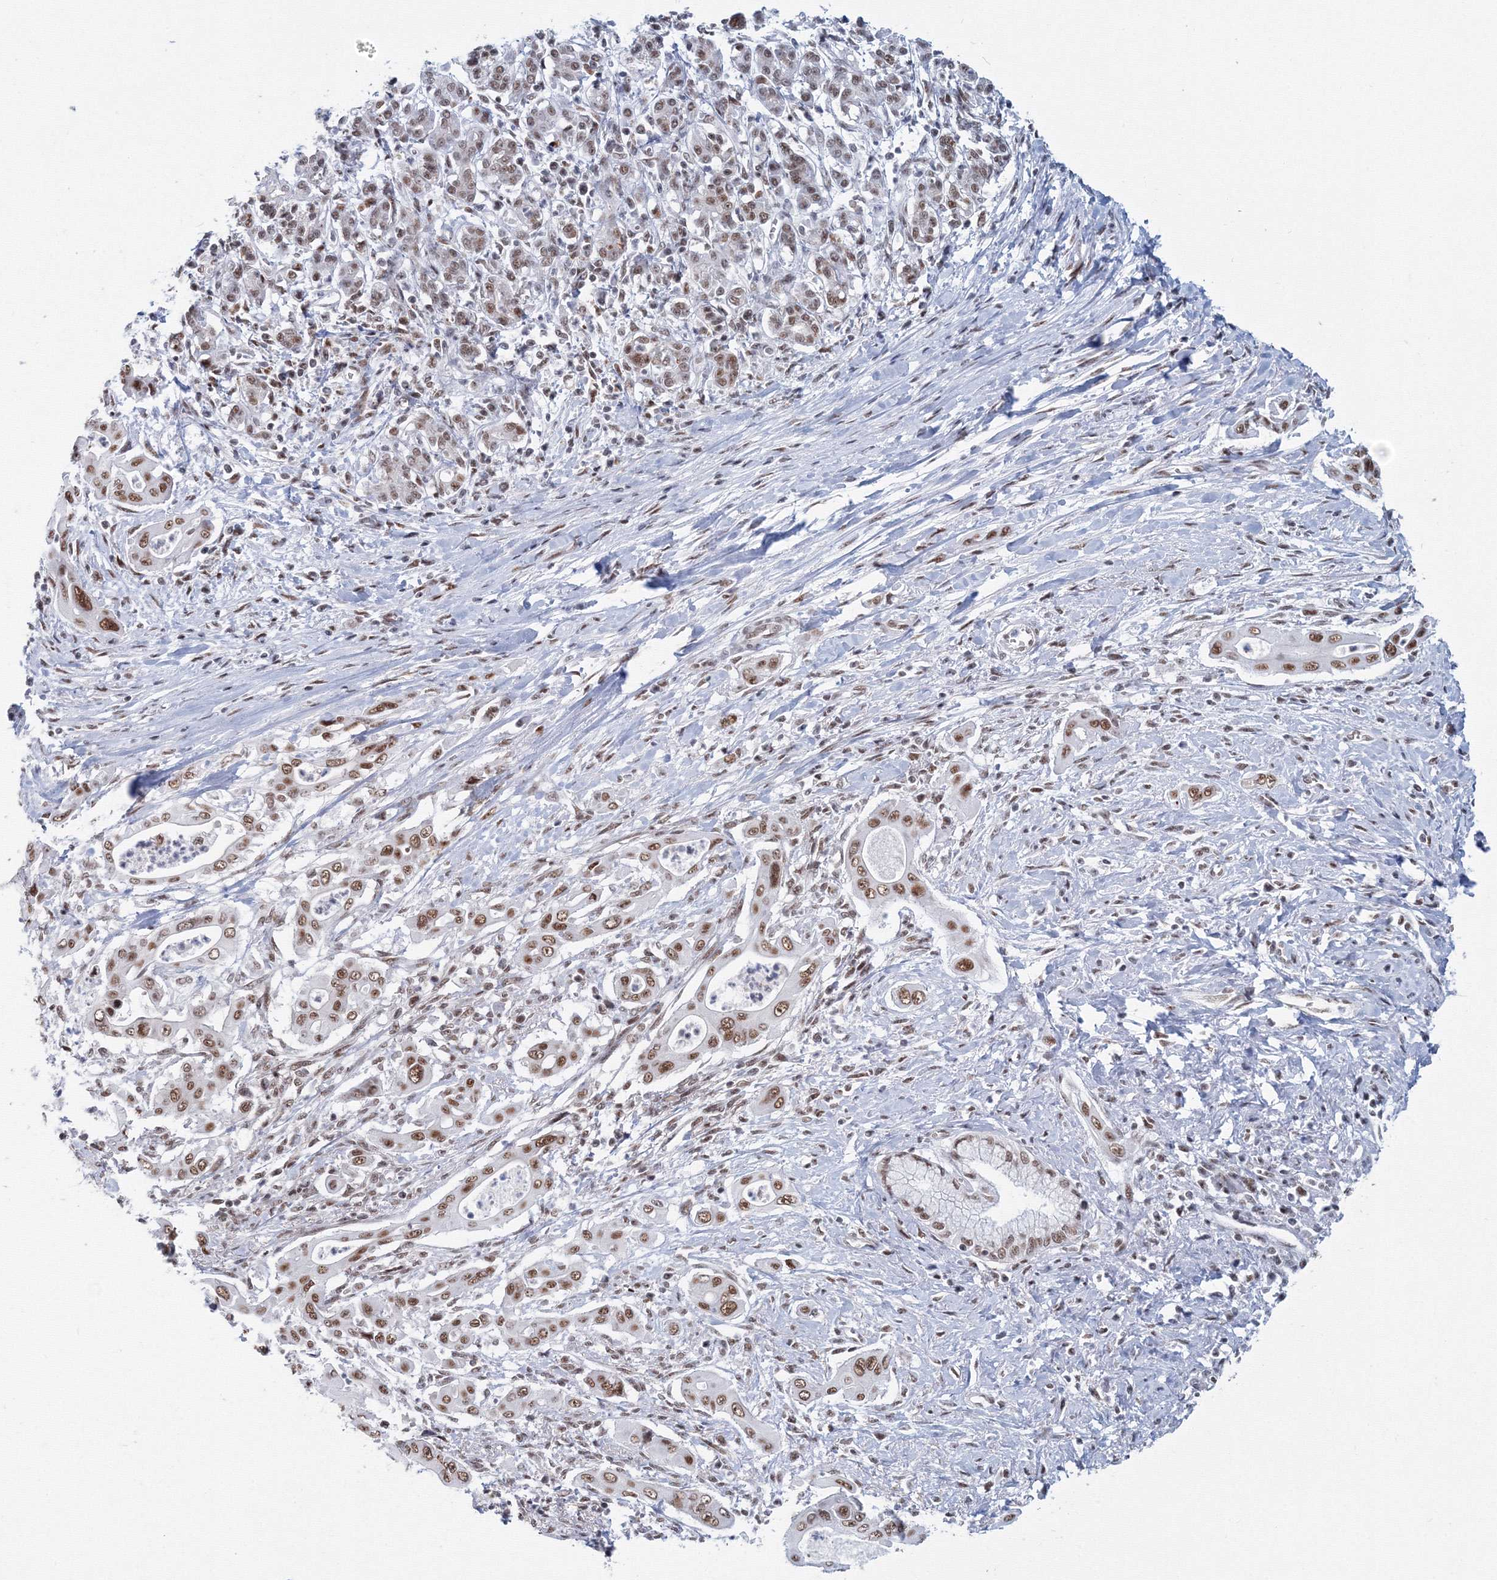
{"staining": {"intensity": "moderate", "quantity": ">75%", "location": "nuclear"}, "tissue": "pancreatic cancer", "cell_type": "Tumor cells", "image_type": "cancer", "snomed": [{"axis": "morphology", "description": "Adenocarcinoma, NOS"}, {"axis": "topography", "description": "Pancreas"}], "caption": "A histopathology image of human adenocarcinoma (pancreatic) stained for a protein exhibits moderate nuclear brown staining in tumor cells. (Brightfield microscopy of DAB IHC at high magnification).", "gene": "SF3B6", "patient": {"sex": "male", "age": 58}}